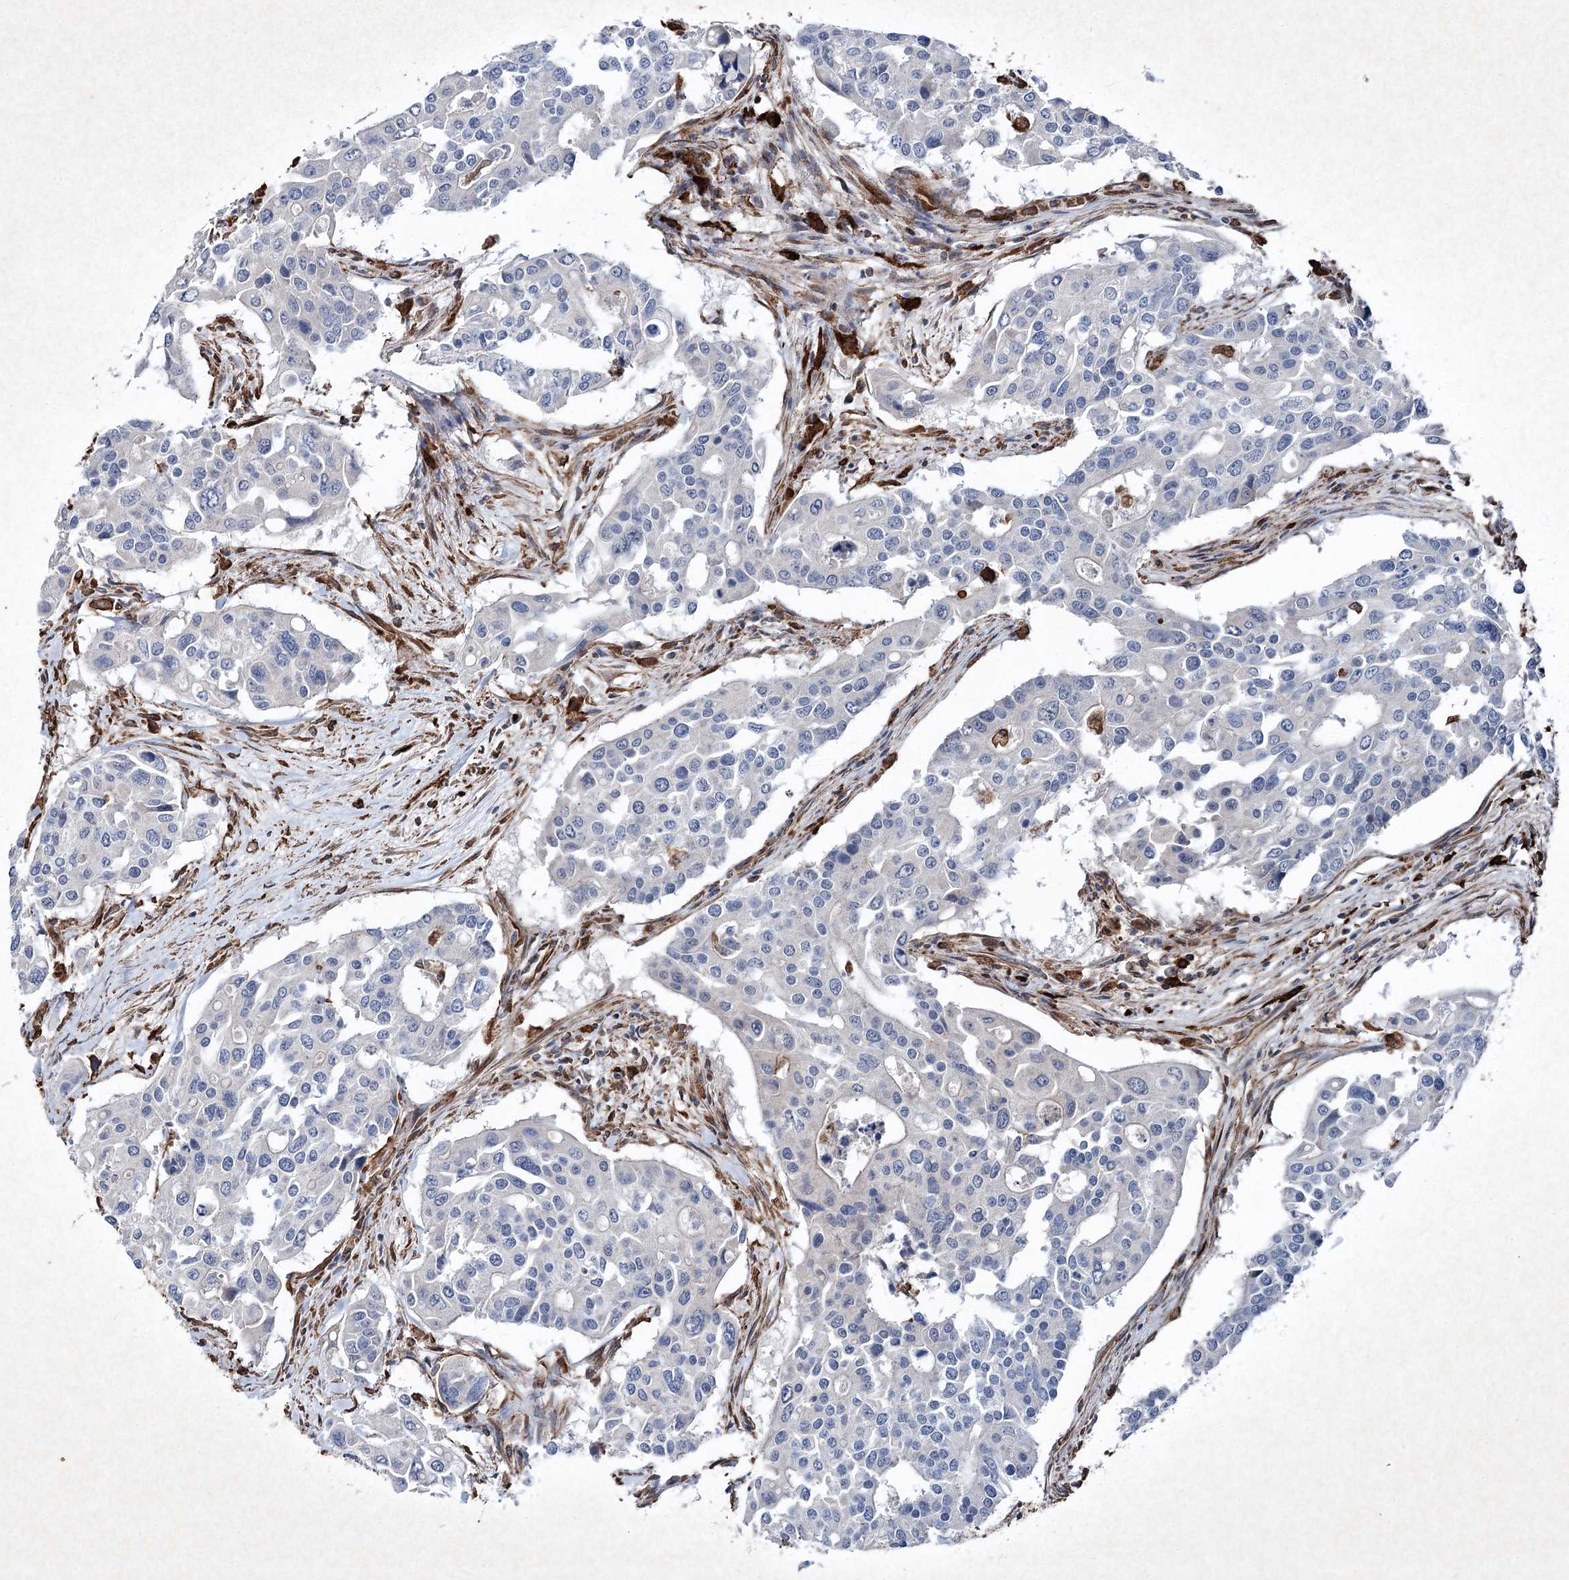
{"staining": {"intensity": "negative", "quantity": "none", "location": "none"}, "tissue": "colorectal cancer", "cell_type": "Tumor cells", "image_type": "cancer", "snomed": [{"axis": "morphology", "description": "Adenocarcinoma, NOS"}, {"axis": "topography", "description": "Colon"}], "caption": "Histopathology image shows no protein positivity in tumor cells of adenocarcinoma (colorectal) tissue.", "gene": "CLEC4M", "patient": {"sex": "male", "age": 77}}